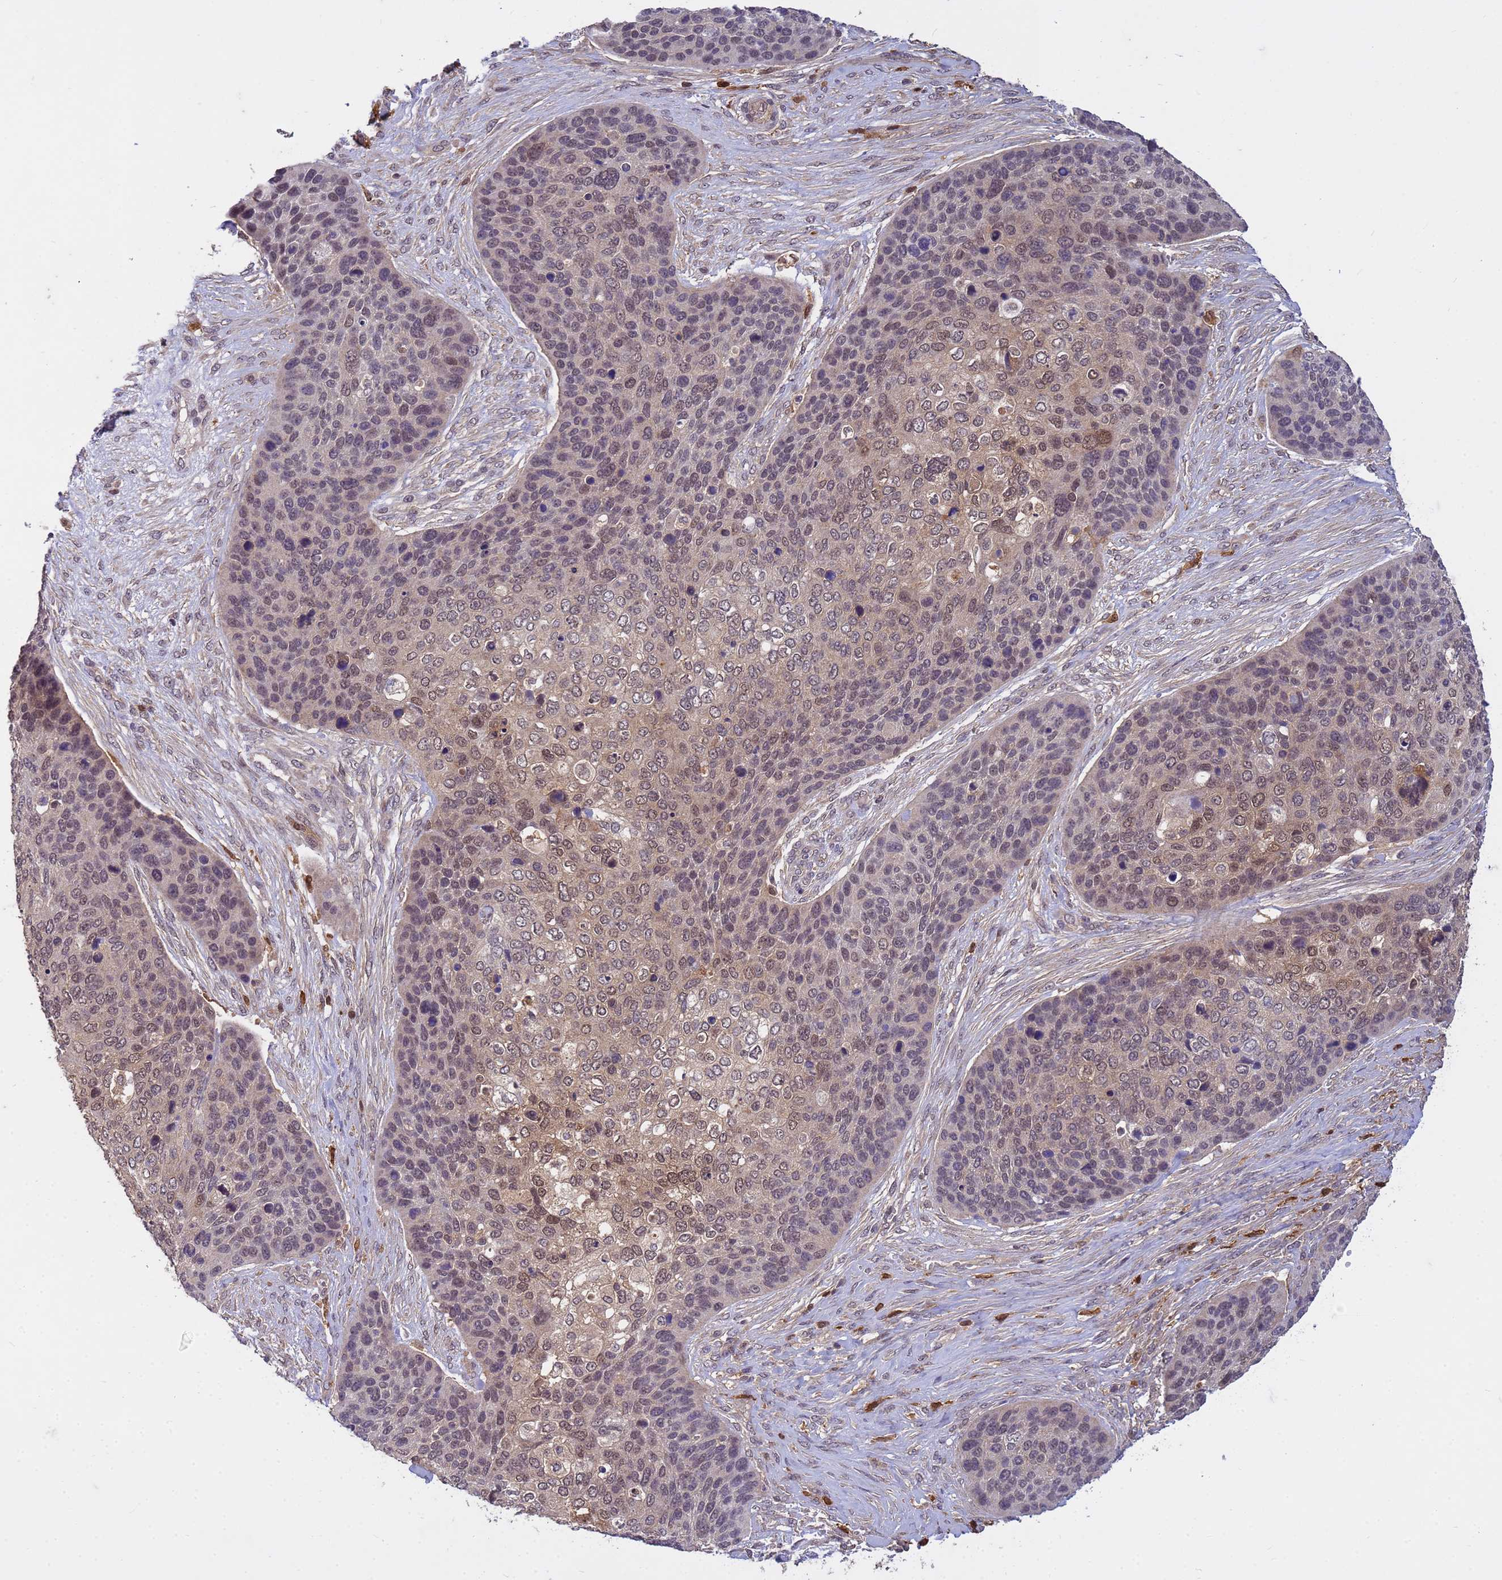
{"staining": {"intensity": "moderate", "quantity": "<25%", "location": "nuclear"}, "tissue": "skin cancer", "cell_type": "Tumor cells", "image_type": "cancer", "snomed": [{"axis": "morphology", "description": "Basal cell carcinoma"}, {"axis": "topography", "description": "Skin"}], "caption": "IHC micrograph of human basal cell carcinoma (skin) stained for a protein (brown), which reveals low levels of moderate nuclear positivity in about <25% of tumor cells.", "gene": "NPEPPS", "patient": {"sex": "female", "age": 74}}